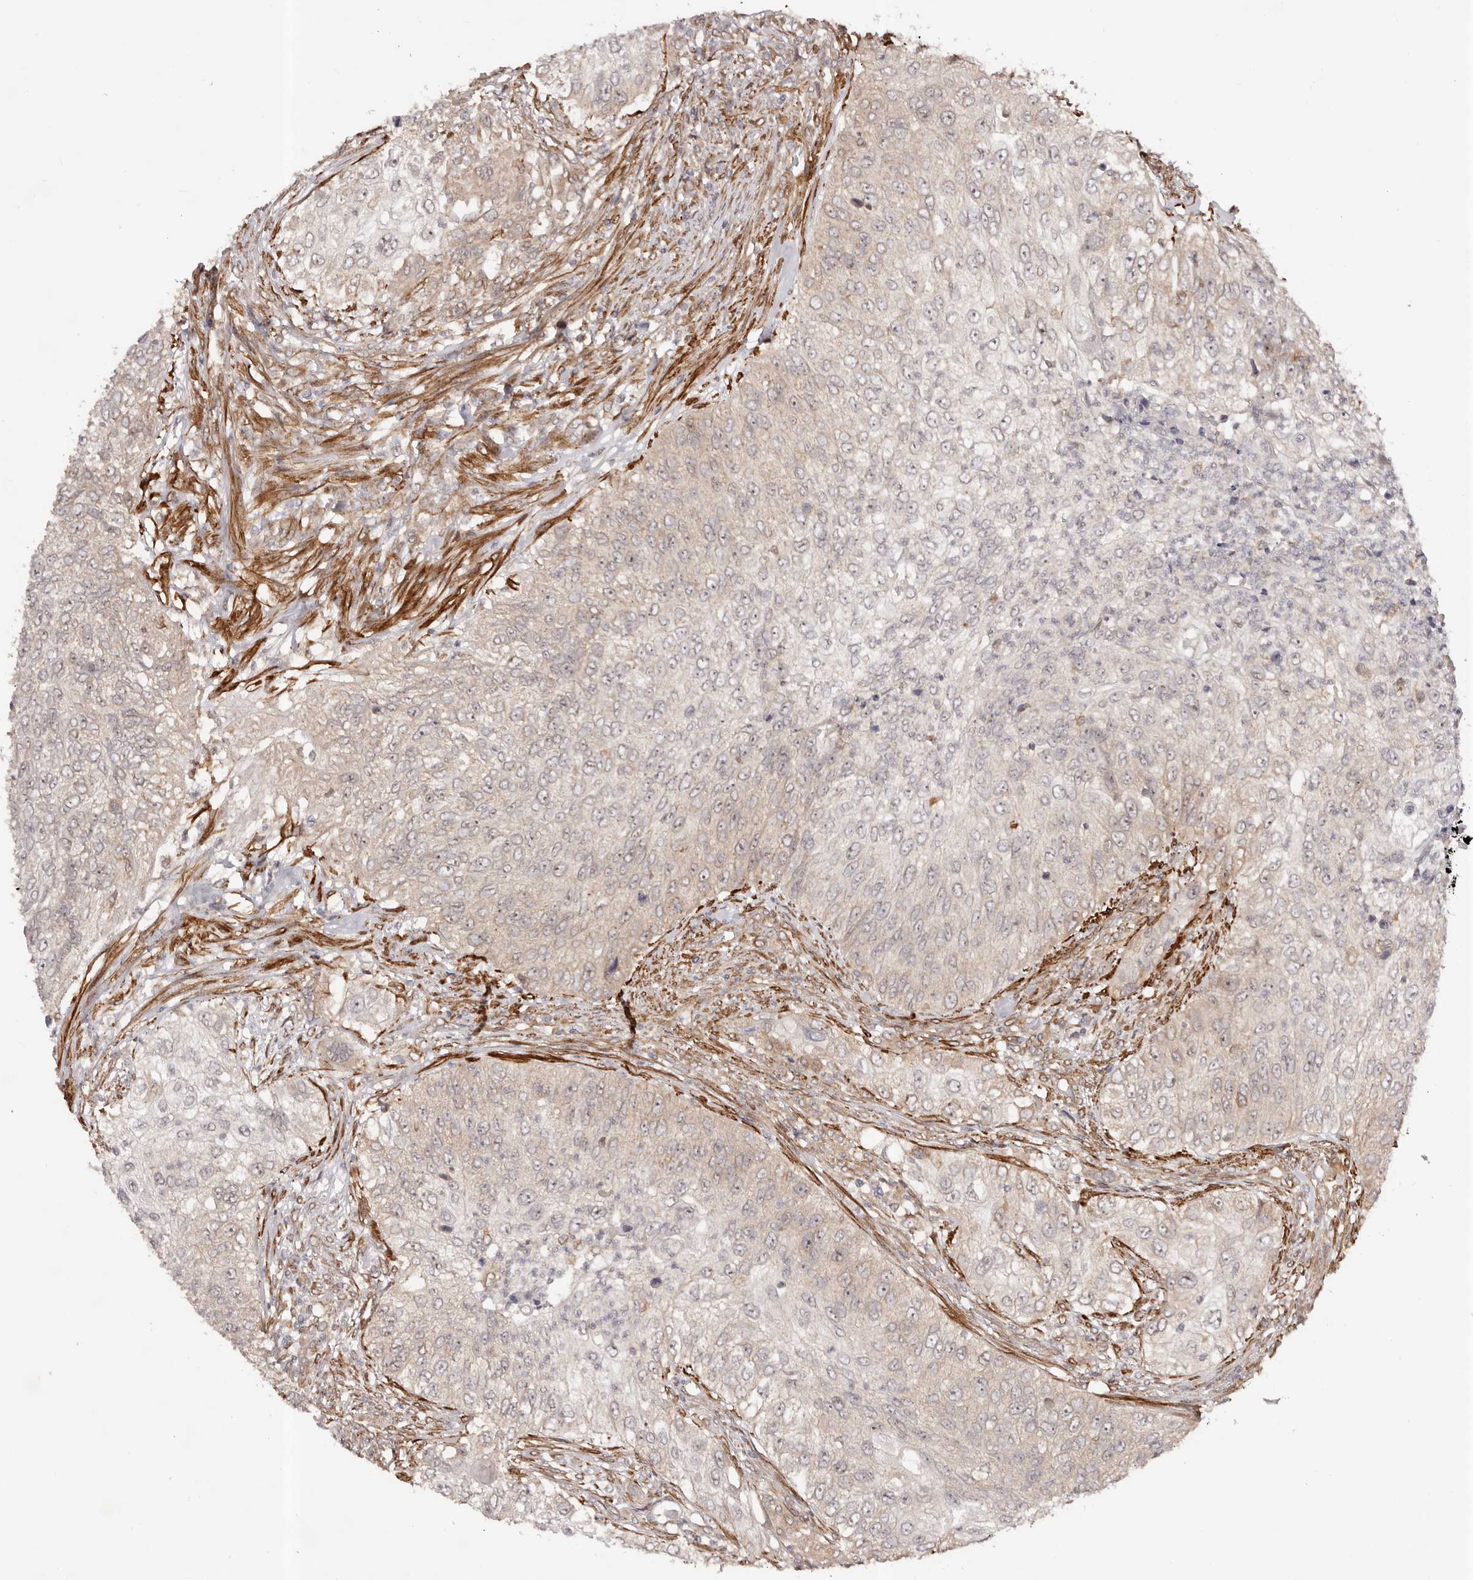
{"staining": {"intensity": "weak", "quantity": "25%-75%", "location": "nuclear"}, "tissue": "urothelial cancer", "cell_type": "Tumor cells", "image_type": "cancer", "snomed": [{"axis": "morphology", "description": "Urothelial carcinoma, High grade"}, {"axis": "topography", "description": "Urinary bladder"}], "caption": "There is low levels of weak nuclear staining in tumor cells of high-grade urothelial carcinoma, as demonstrated by immunohistochemical staining (brown color).", "gene": "MICAL2", "patient": {"sex": "female", "age": 60}}